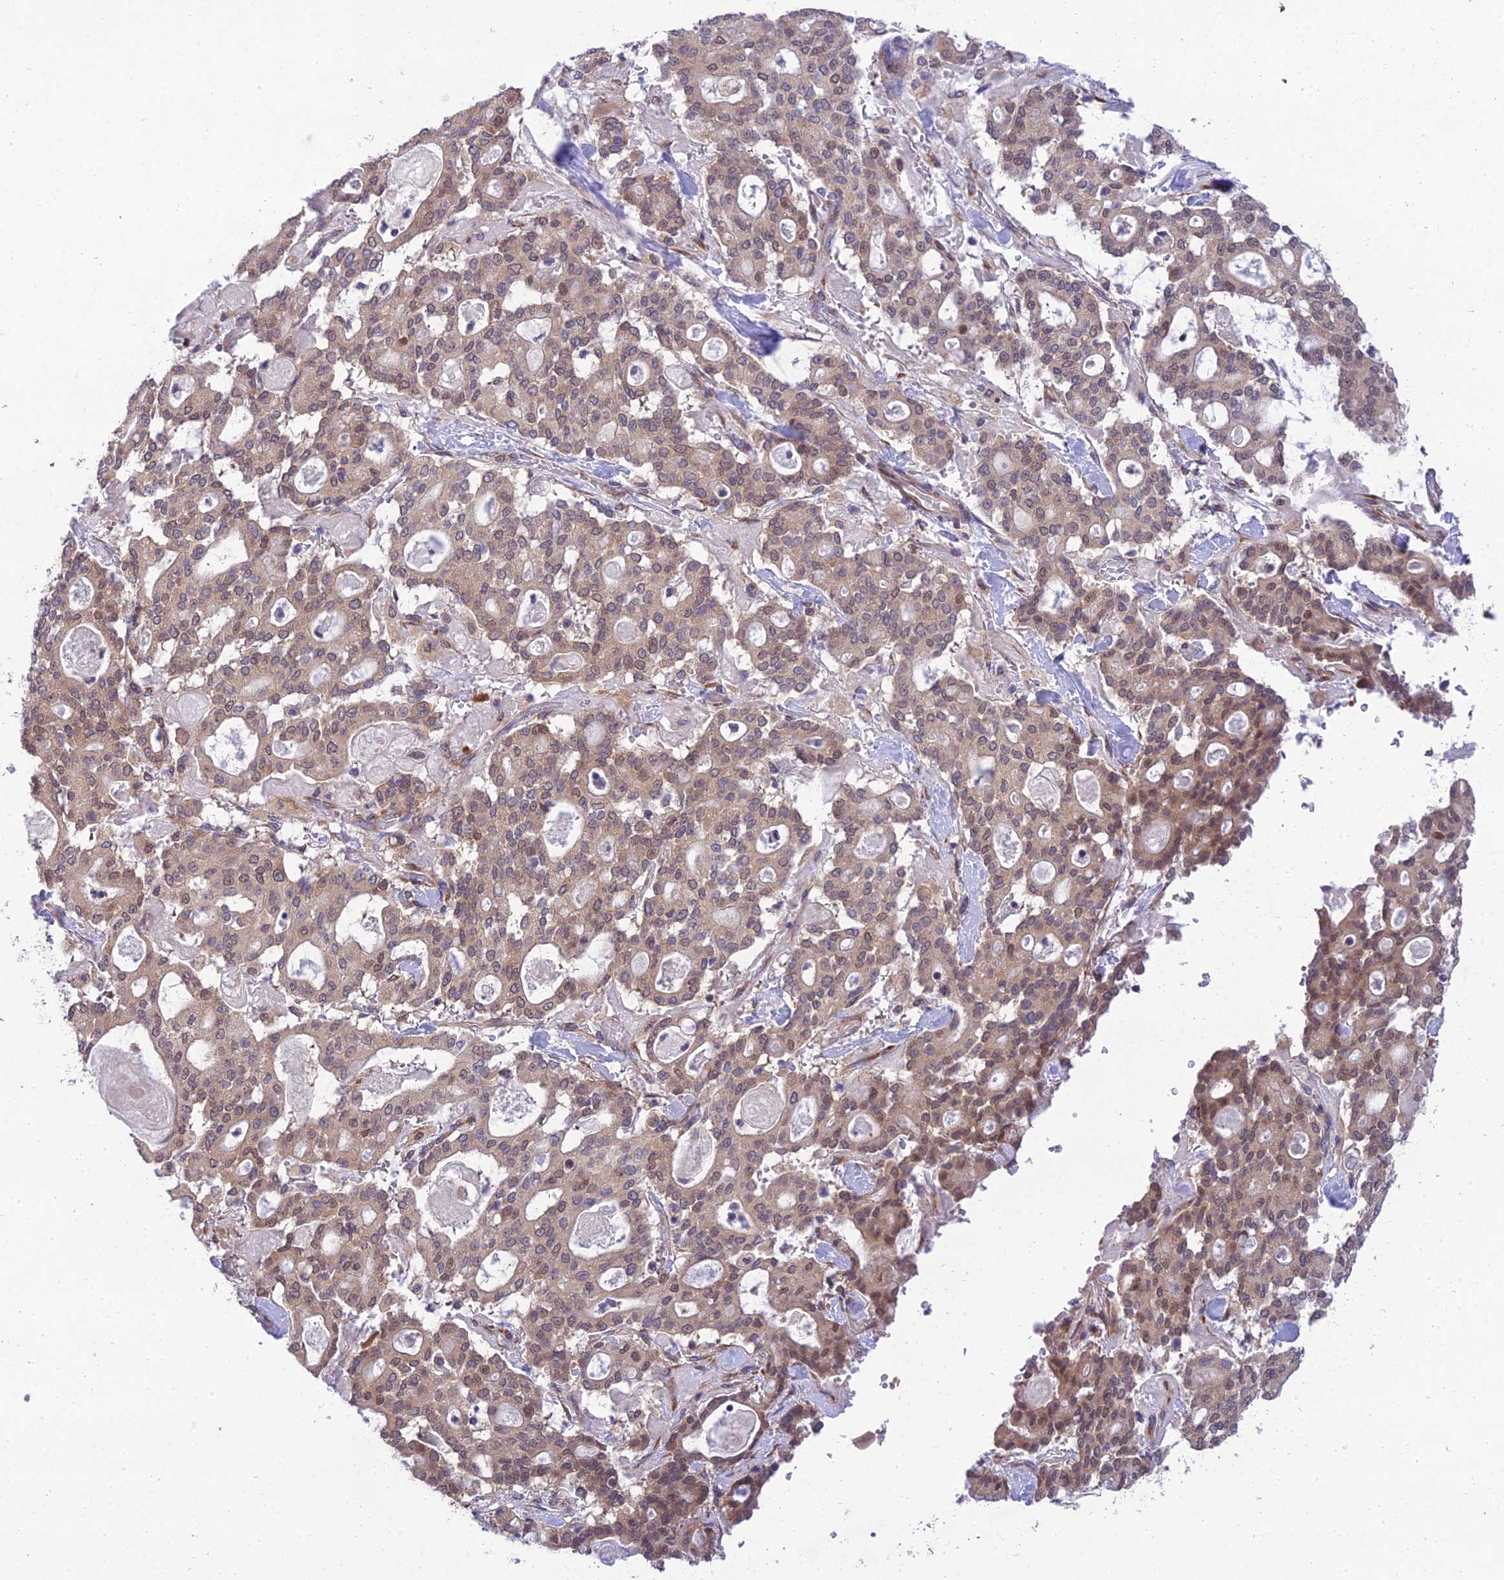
{"staining": {"intensity": "moderate", "quantity": "25%-75%", "location": "cytoplasmic/membranous,nuclear"}, "tissue": "pancreatic cancer", "cell_type": "Tumor cells", "image_type": "cancer", "snomed": [{"axis": "morphology", "description": "Adenocarcinoma, NOS"}, {"axis": "topography", "description": "Pancreas"}], "caption": "Adenocarcinoma (pancreatic) was stained to show a protein in brown. There is medium levels of moderate cytoplasmic/membranous and nuclear positivity in approximately 25%-75% of tumor cells. (DAB IHC, brown staining for protein, blue staining for nuclei).", "gene": "CLCN7", "patient": {"sex": "male", "age": 63}}